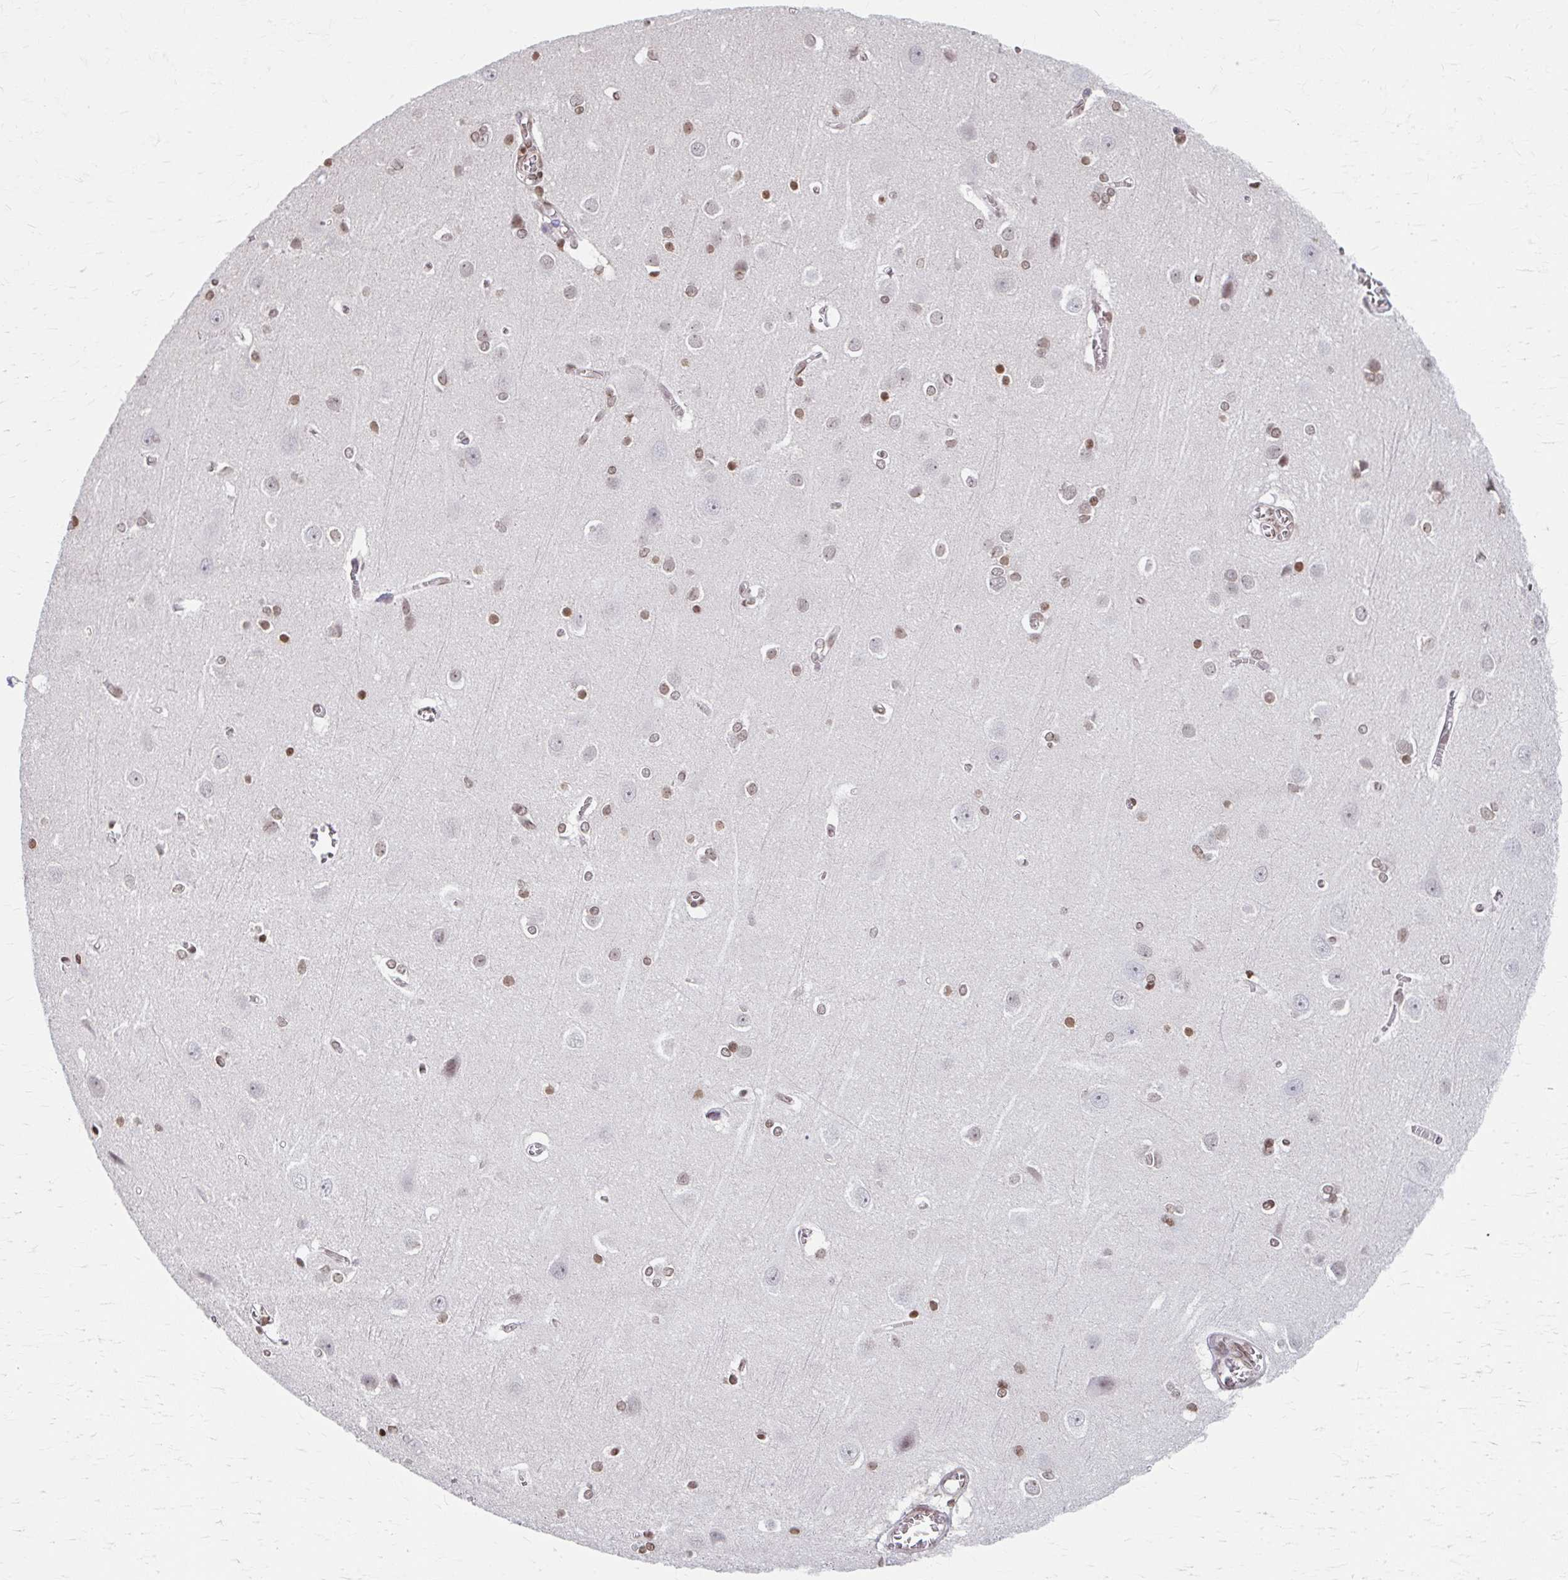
{"staining": {"intensity": "moderate", "quantity": "25%-75%", "location": "nuclear"}, "tissue": "cerebral cortex", "cell_type": "Endothelial cells", "image_type": "normal", "snomed": [{"axis": "morphology", "description": "Normal tissue, NOS"}, {"axis": "topography", "description": "Cerebral cortex"}], "caption": "Immunohistochemical staining of unremarkable cerebral cortex displays moderate nuclear protein positivity in approximately 25%-75% of endothelial cells. The protein of interest is stained brown, and the nuclei are stained in blue (DAB (3,3'-diaminobenzidine) IHC with brightfield microscopy, high magnification).", "gene": "ORC3", "patient": {"sex": "male", "age": 37}}